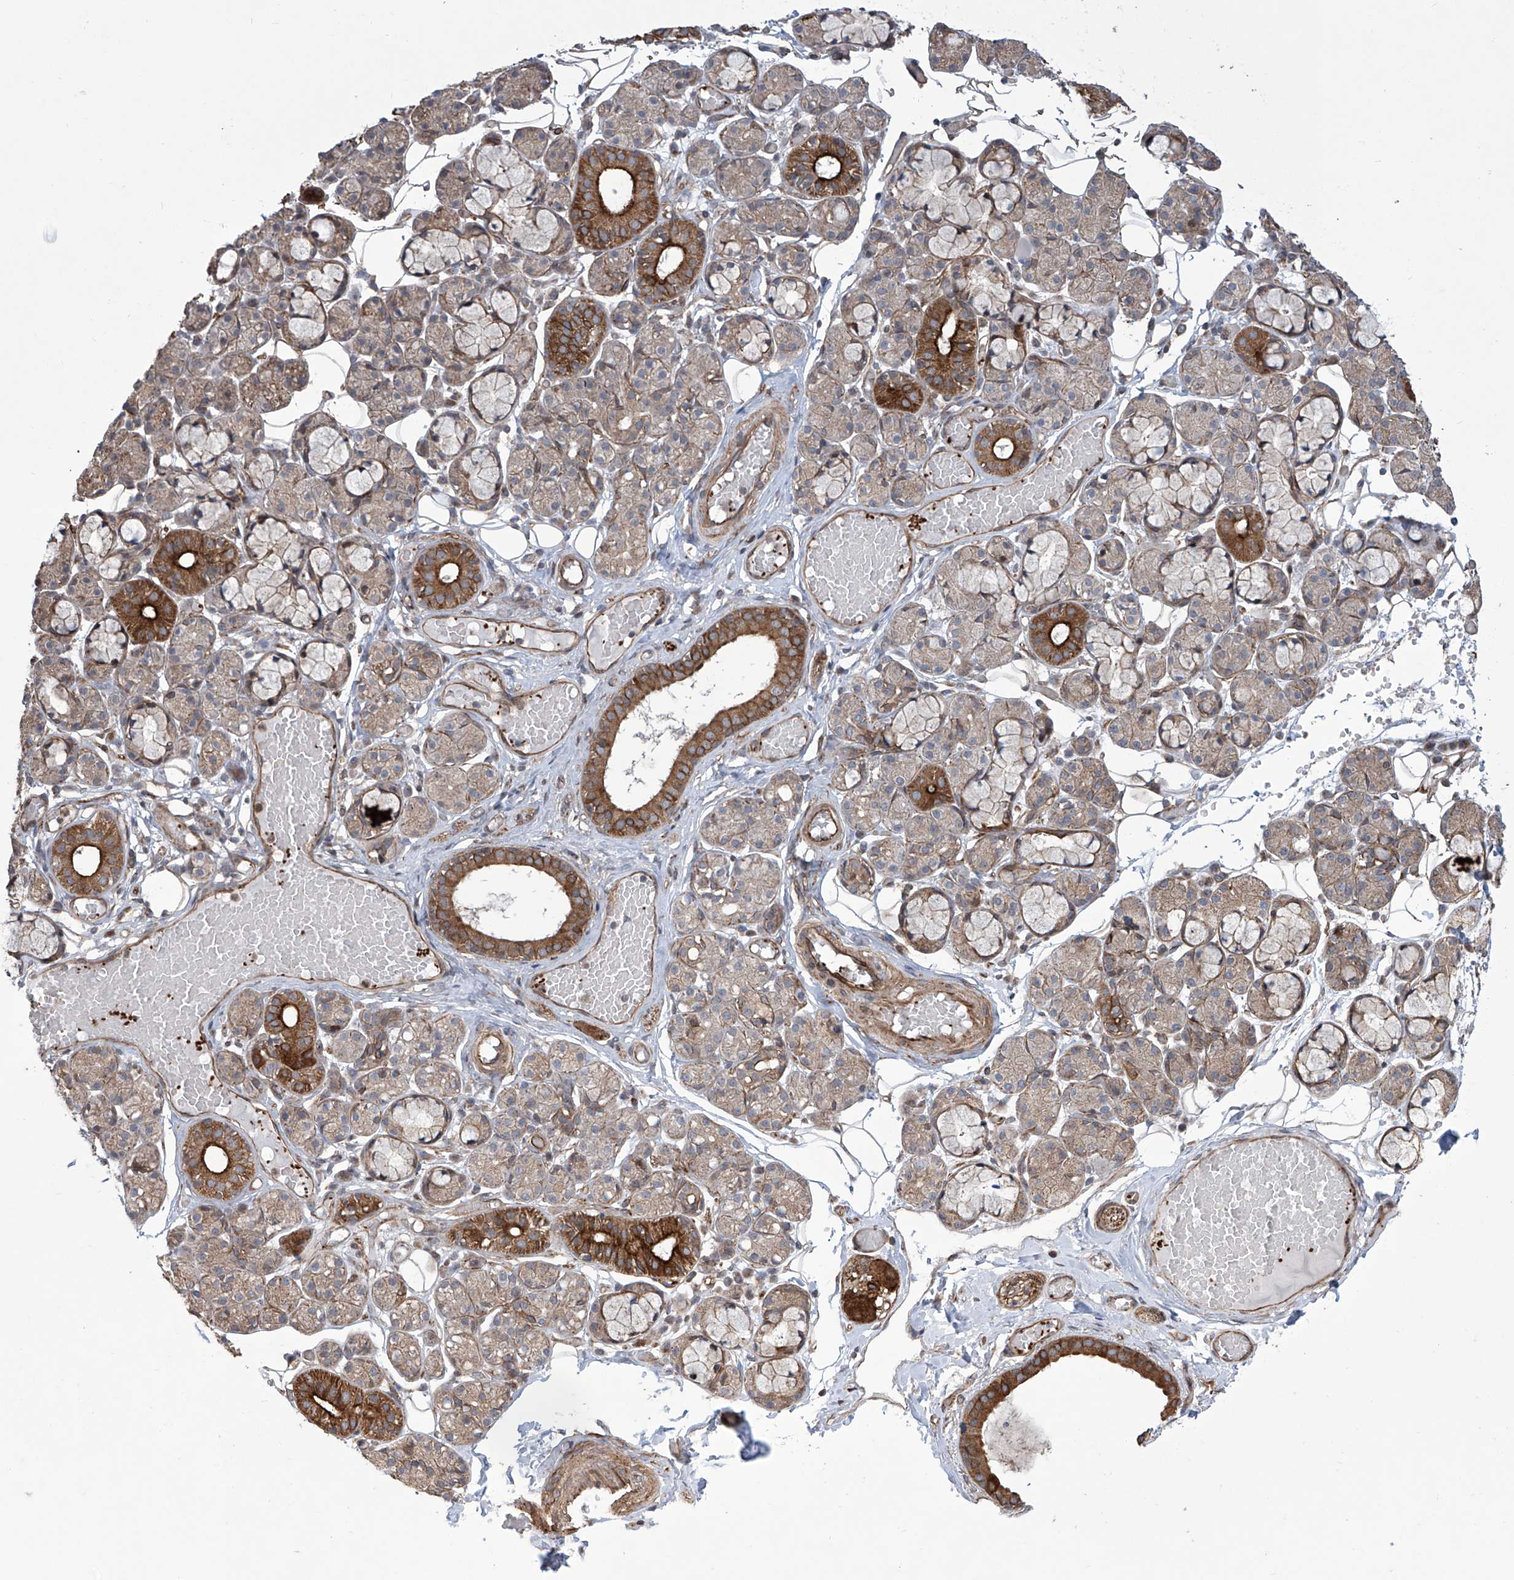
{"staining": {"intensity": "strong", "quantity": "<25%", "location": "cytoplasmic/membranous"}, "tissue": "salivary gland", "cell_type": "Glandular cells", "image_type": "normal", "snomed": [{"axis": "morphology", "description": "Normal tissue, NOS"}, {"axis": "topography", "description": "Salivary gland"}], "caption": "High-power microscopy captured an IHC image of normal salivary gland, revealing strong cytoplasmic/membranous positivity in about <25% of glandular cells. (brown staining indicates protein expression, while blue staining denotes nuclei).", "gene": "APAF1", "patient": {"sex": "male", "age": 63}}